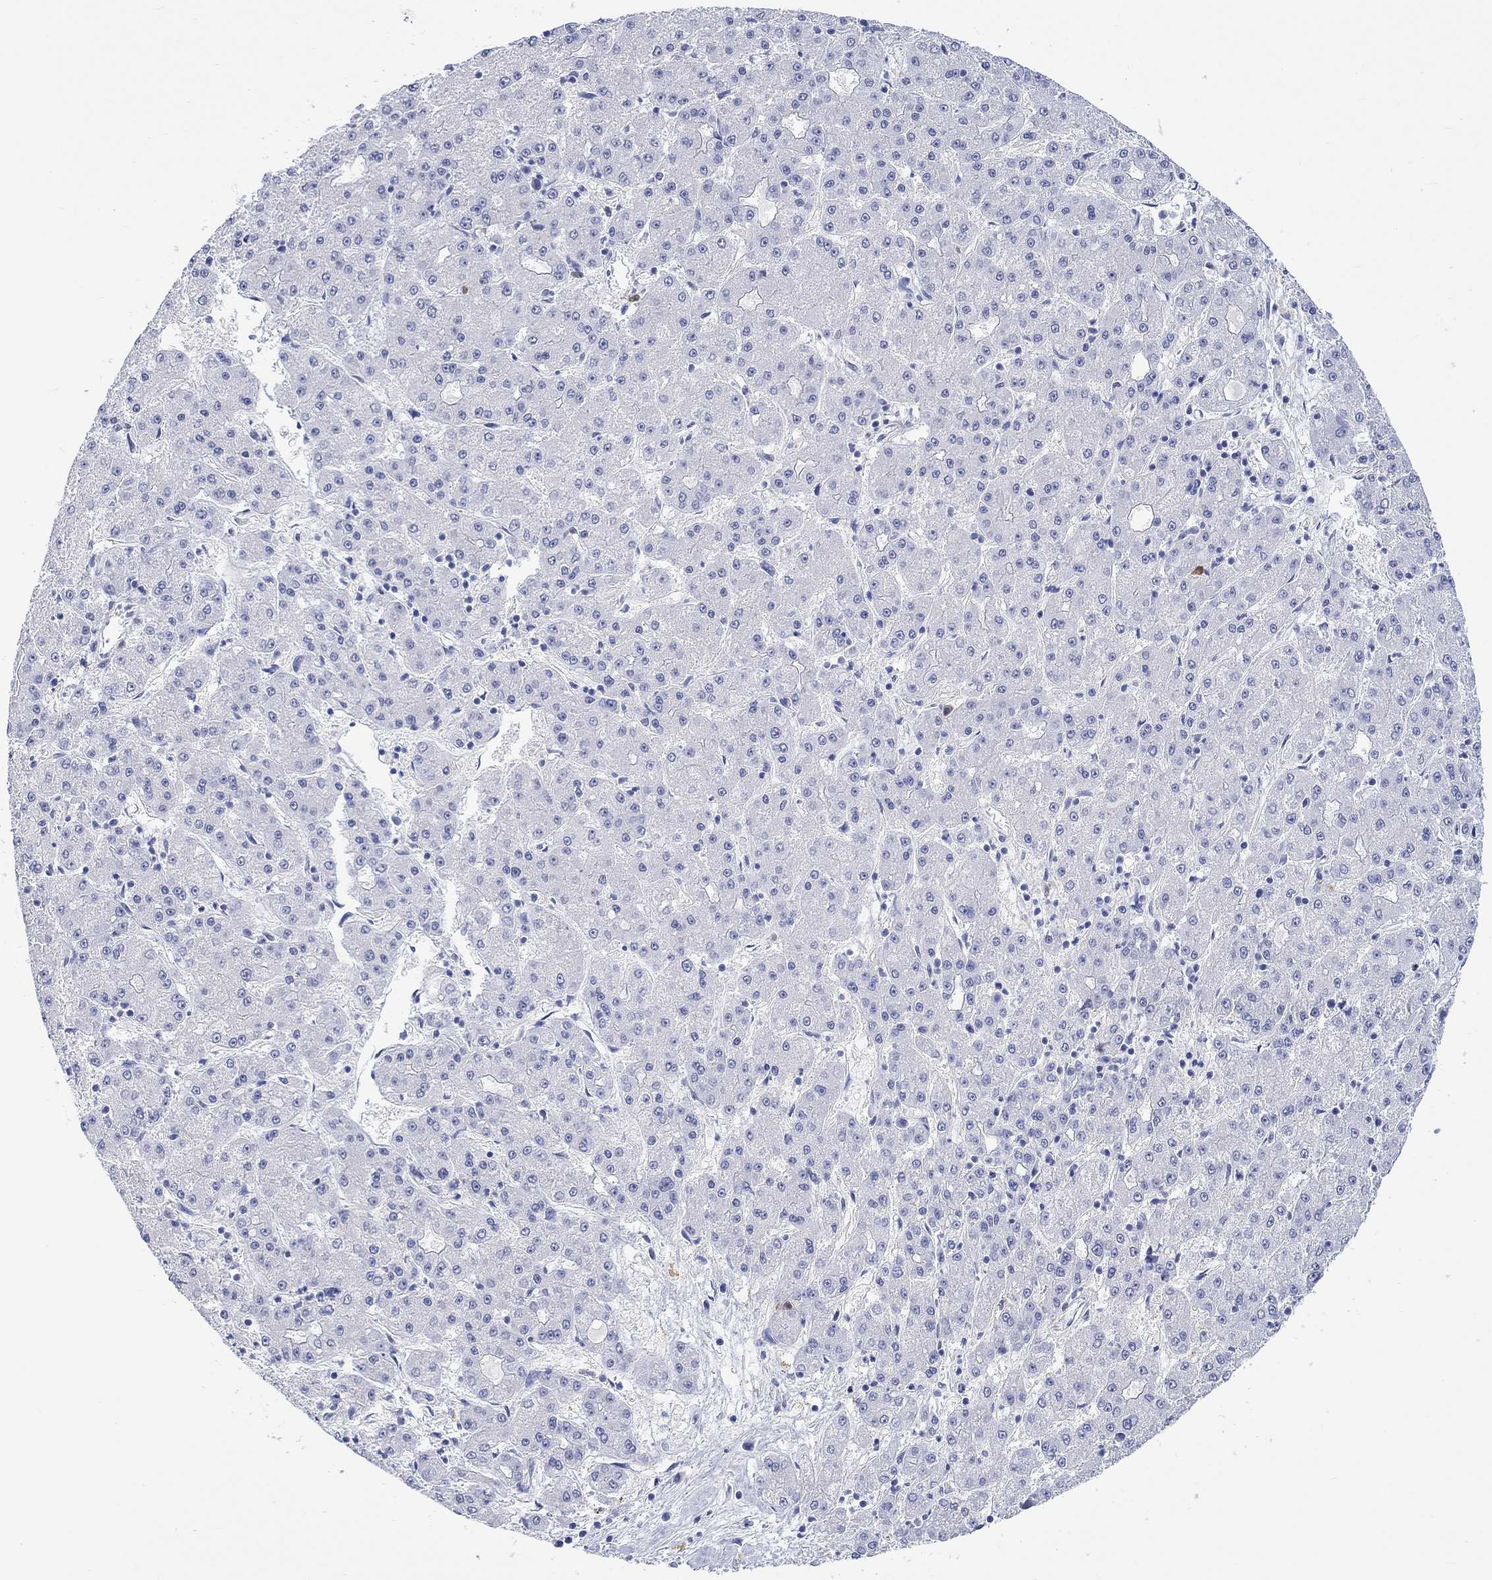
{"staining": {"intensity": "negative", "quantity": "none", "location": "none"}, "tissue": "liver cancer", "cell_type": "Tumor cells", "image_type": "cancer", "snomed": [{"axis": "morphology", "description": "Carcinoma, Hepatocellular, NOS"}, {"axis": "topography", "description": "Liver"}], "caption": "Image shows no significant protein staining in tumor cells of hepatocellular carcinoma (liver).", "gene": "MSI1", "patient": {"sex": "male", "age": 73}}